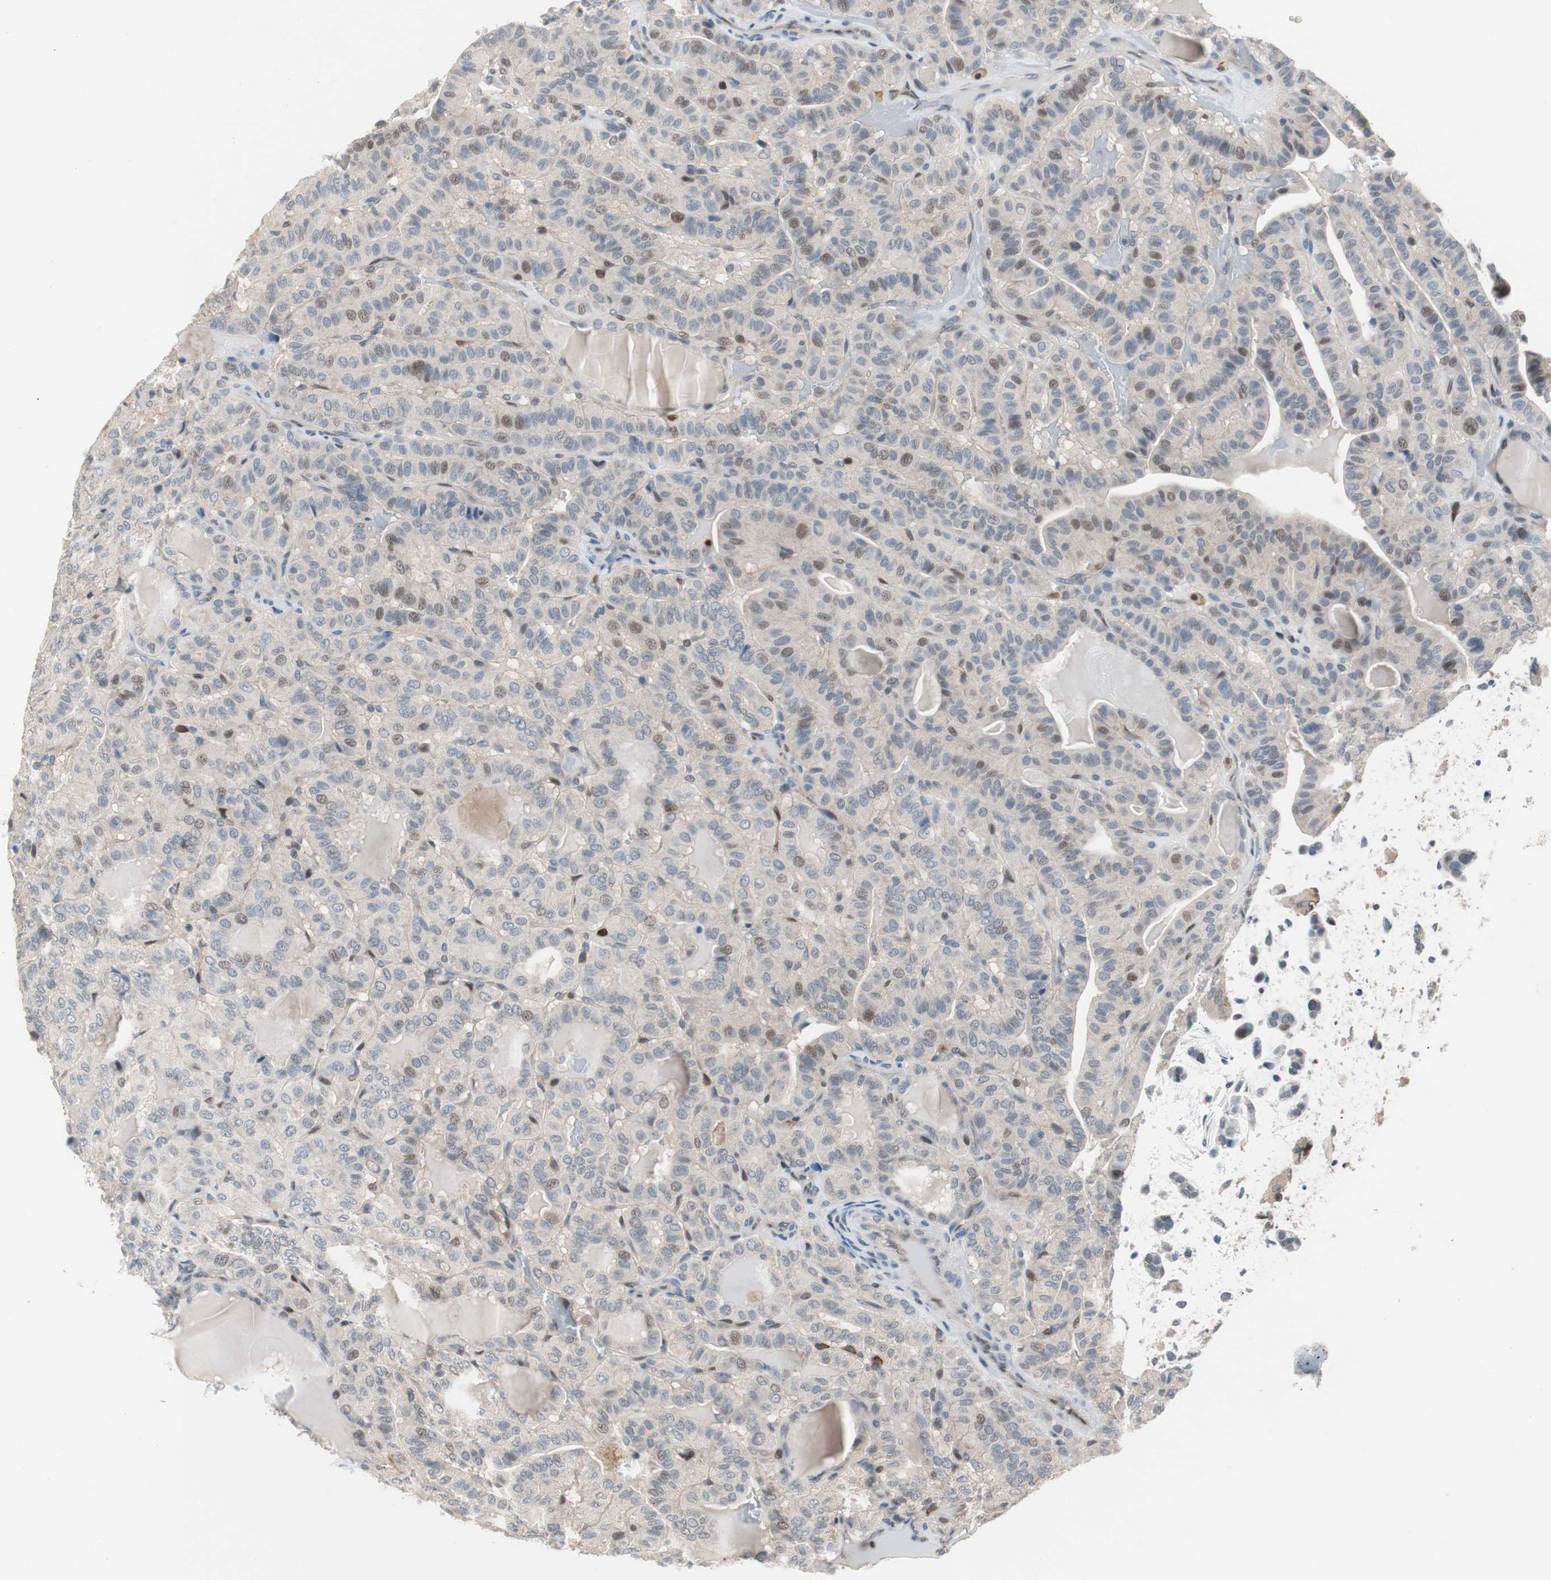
{"staining": {"intensity": "weak", "quantity": "<25%", "location": "nuclear"}, "tissue": "thyroid cancer", "cell_type": "Tumor cells", "image_type": "cancer", "snomed": [{"axis": "morphology", "description": "Papillary adenocarcinoma, NOS"}, {"axis": "topography", "description": "Thyroid gland"}], "caption": "Micrograph shows no significant protein positivity in tumor cells of thyroid cancer (papillary adenocarcinoma). (Brightfield microscopy of DAB (3,3'-diaminobenzidine) immunohistochemistry at high magnification).", "gene": "POLH", "patient": {"sex": "male", "age": 77}}